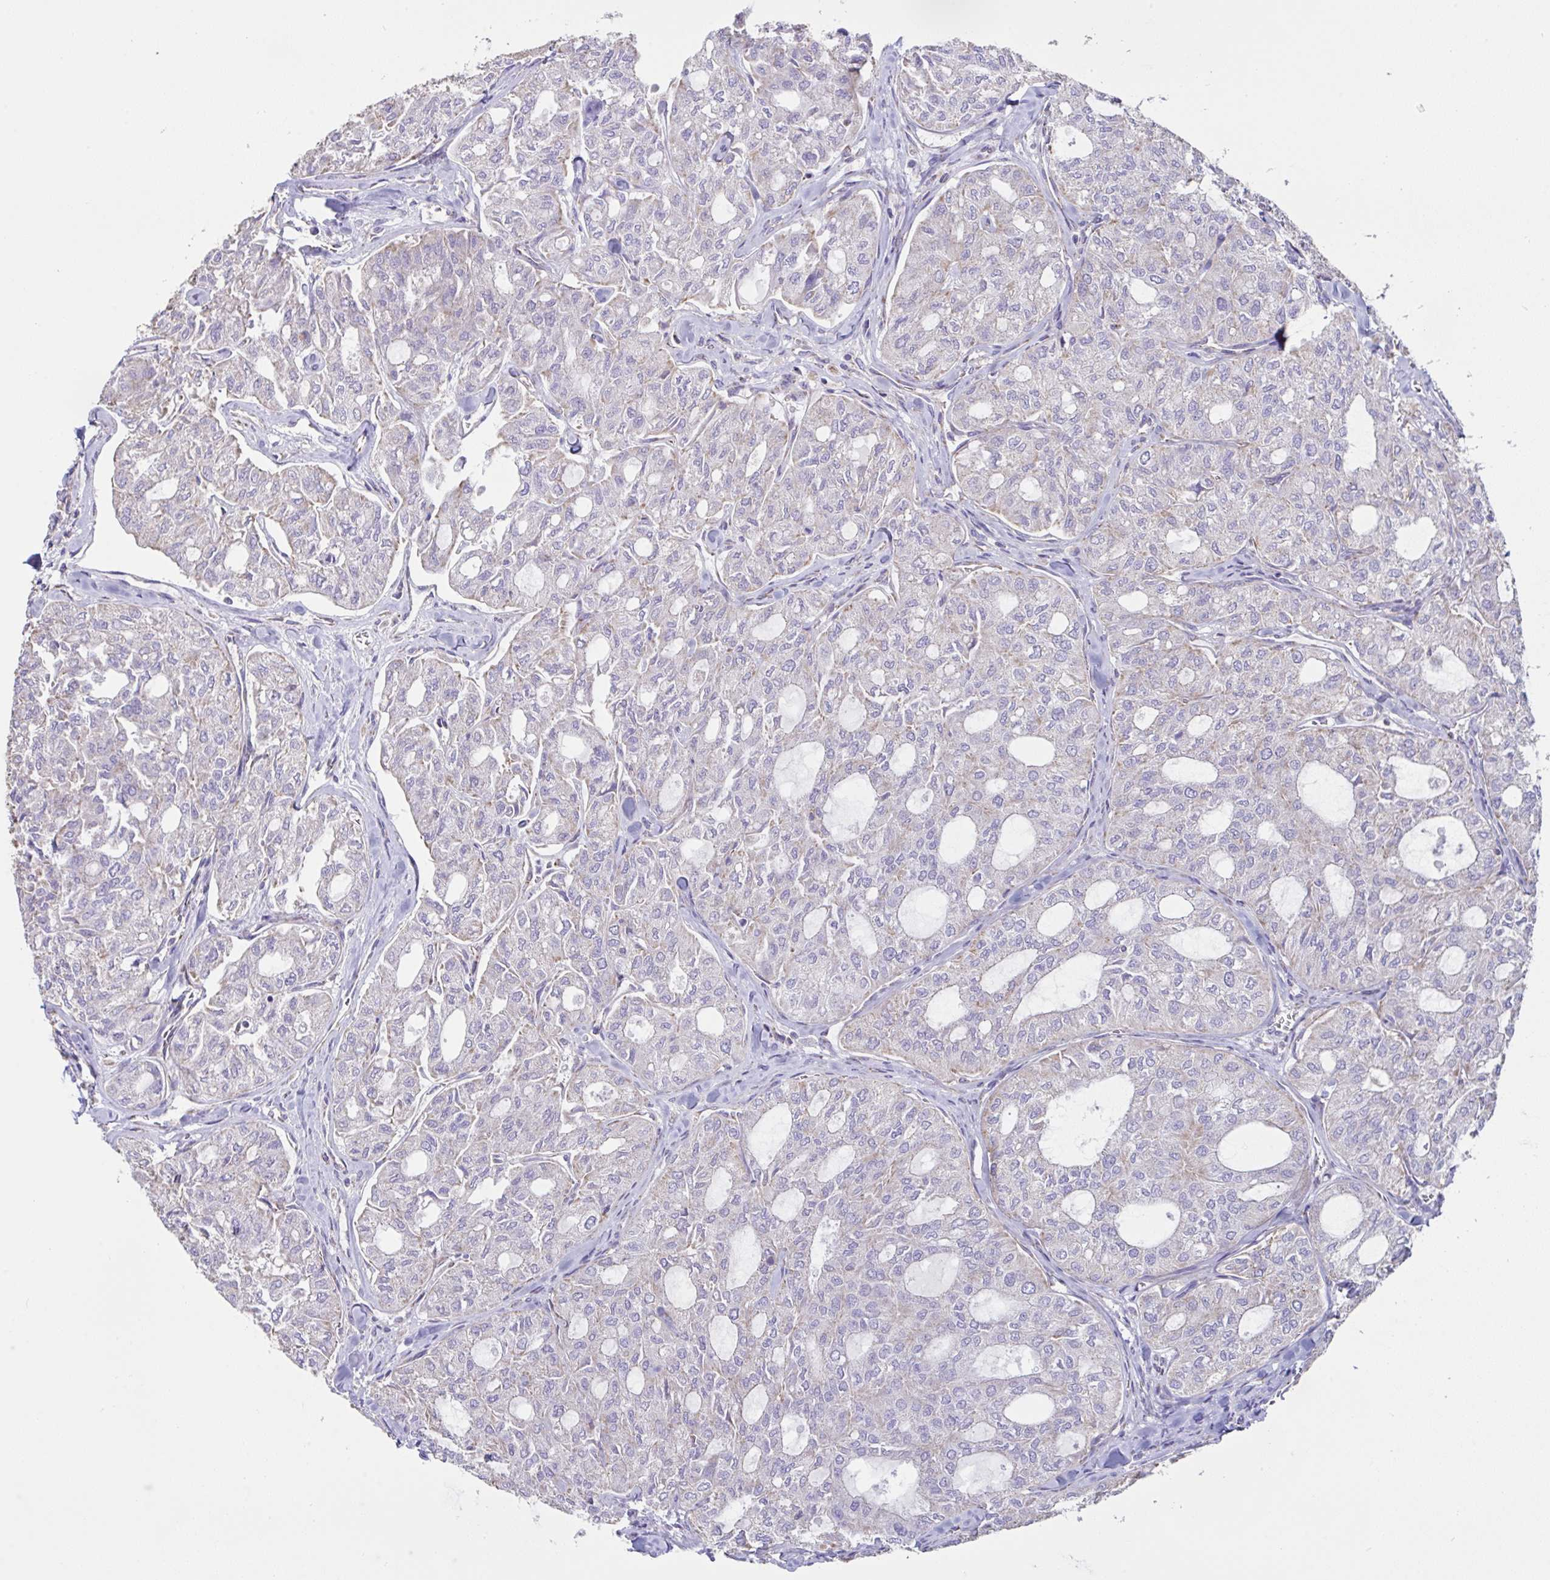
{"staining": {"intensity": "negative", "quantity": "none", "location": "none"}, "tissue": "thyroid cancer", "cell_type": "Tumor cells", "image_type": "cancer", "snomed": [{"axis": "morphology", "description": "Follicular adenoma carcinoma, NOS"}, {"axis": "topography", "description": "Thyroid gland"}], "caption": "Immunohistochemistry (IHC) of human follicular adenoma carcinoma (thyroid) shows no positivity in tumor cells. (DAB immunohistochemistry (IHC), high magnification).", "gene": "DOK7", "patient": {"sex": "male", "age": 75}}